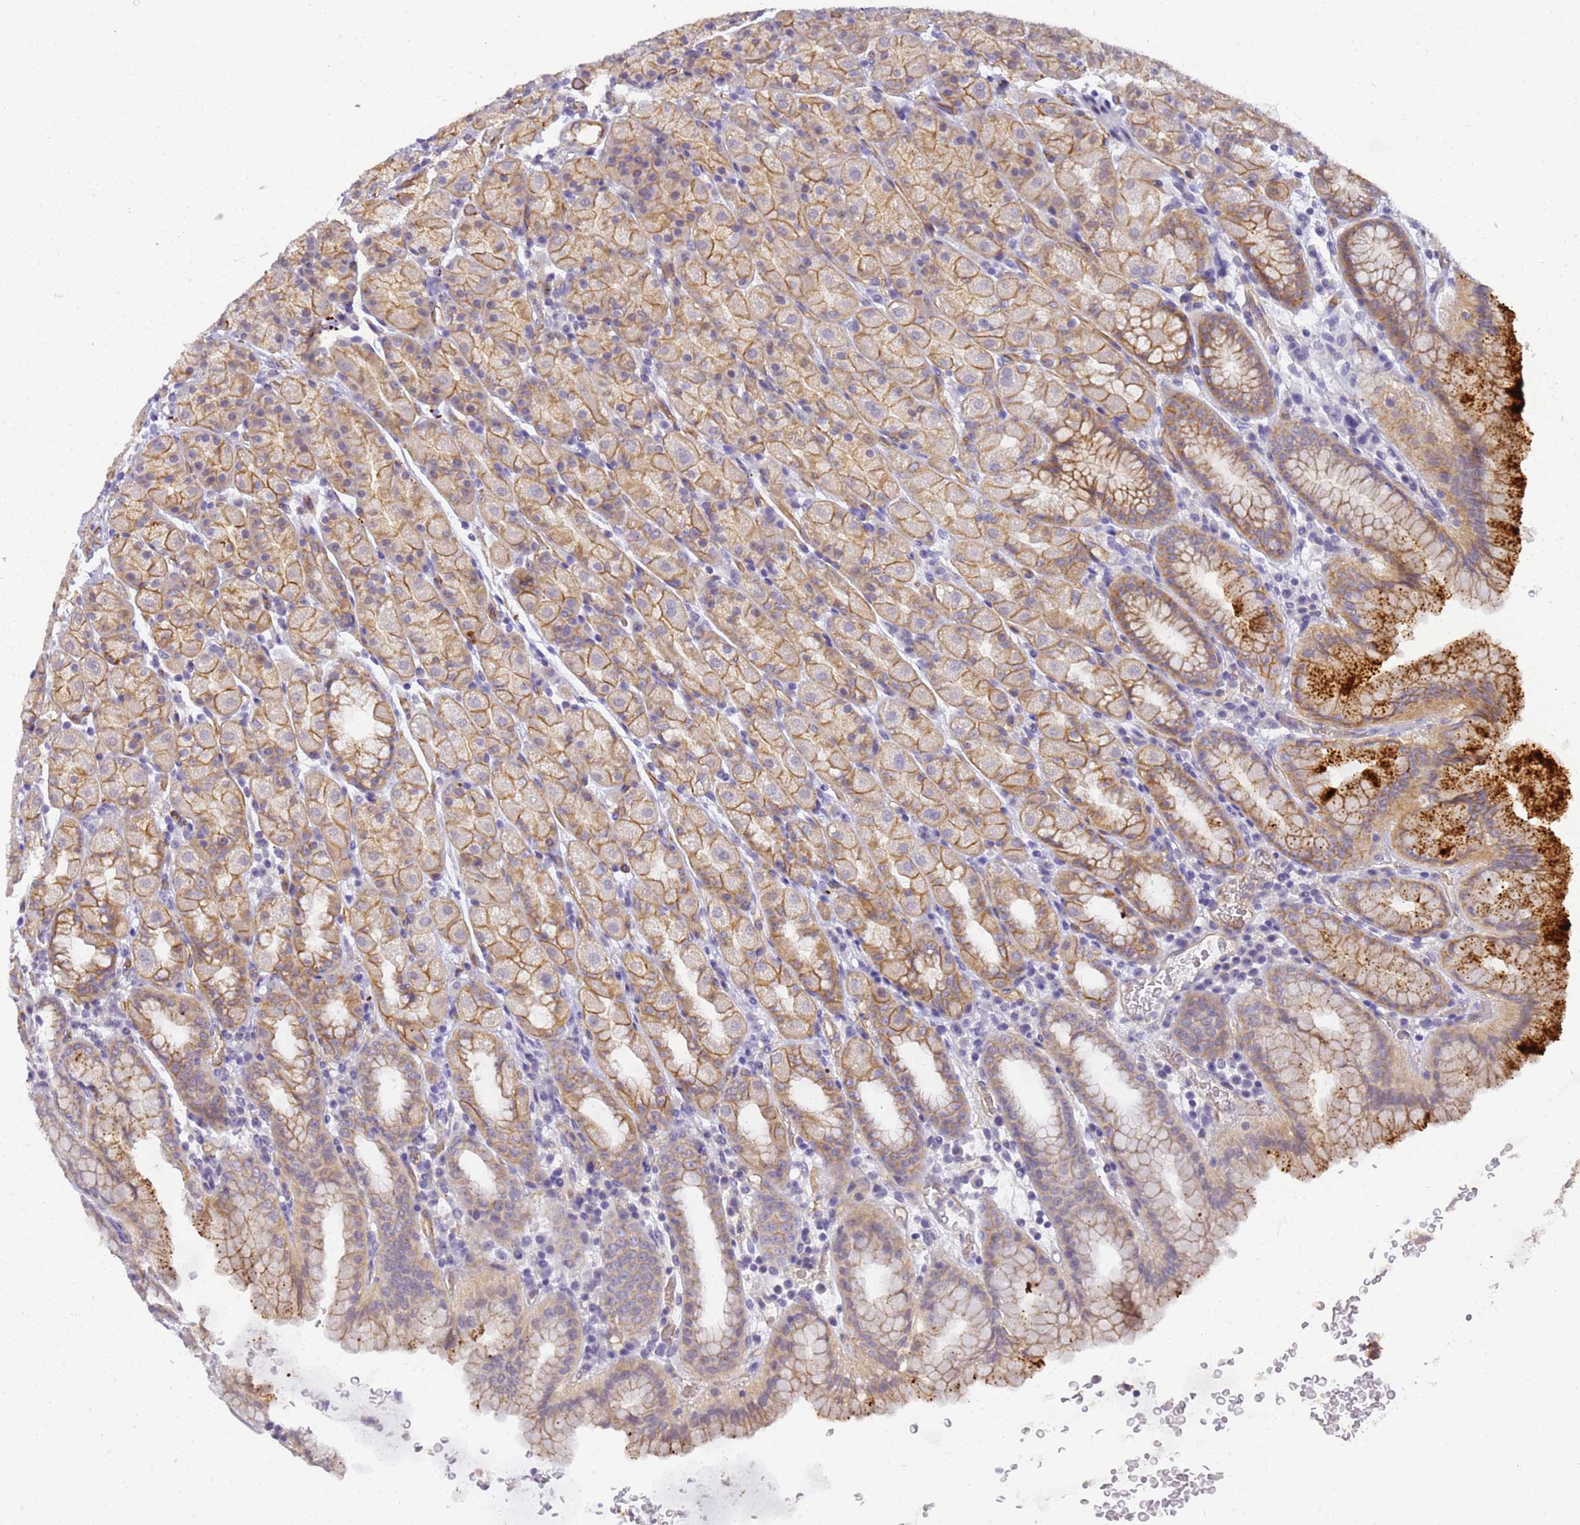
{"staining": {"intensity": "moderate", "quantity": "25%-75%", "location": "cytoplasmic/membranous"}, "tissue": "stomach", "cell_type": "Glandular cells", "image_type": "normal", "snomed": [{"axis": "morphology", "description": "Normal tissue, NOS"}, {"axis": "topography", "description": "Stomach, upper"}], "caption": "Immunohistochemical staining of normal stomach reveals medium levels of moderate cytoplasmic/membranous expression in approximately 25%-75% of glandular cells.", "gene": "GON4L", "patient": {"sex": "male", "age": 68}}